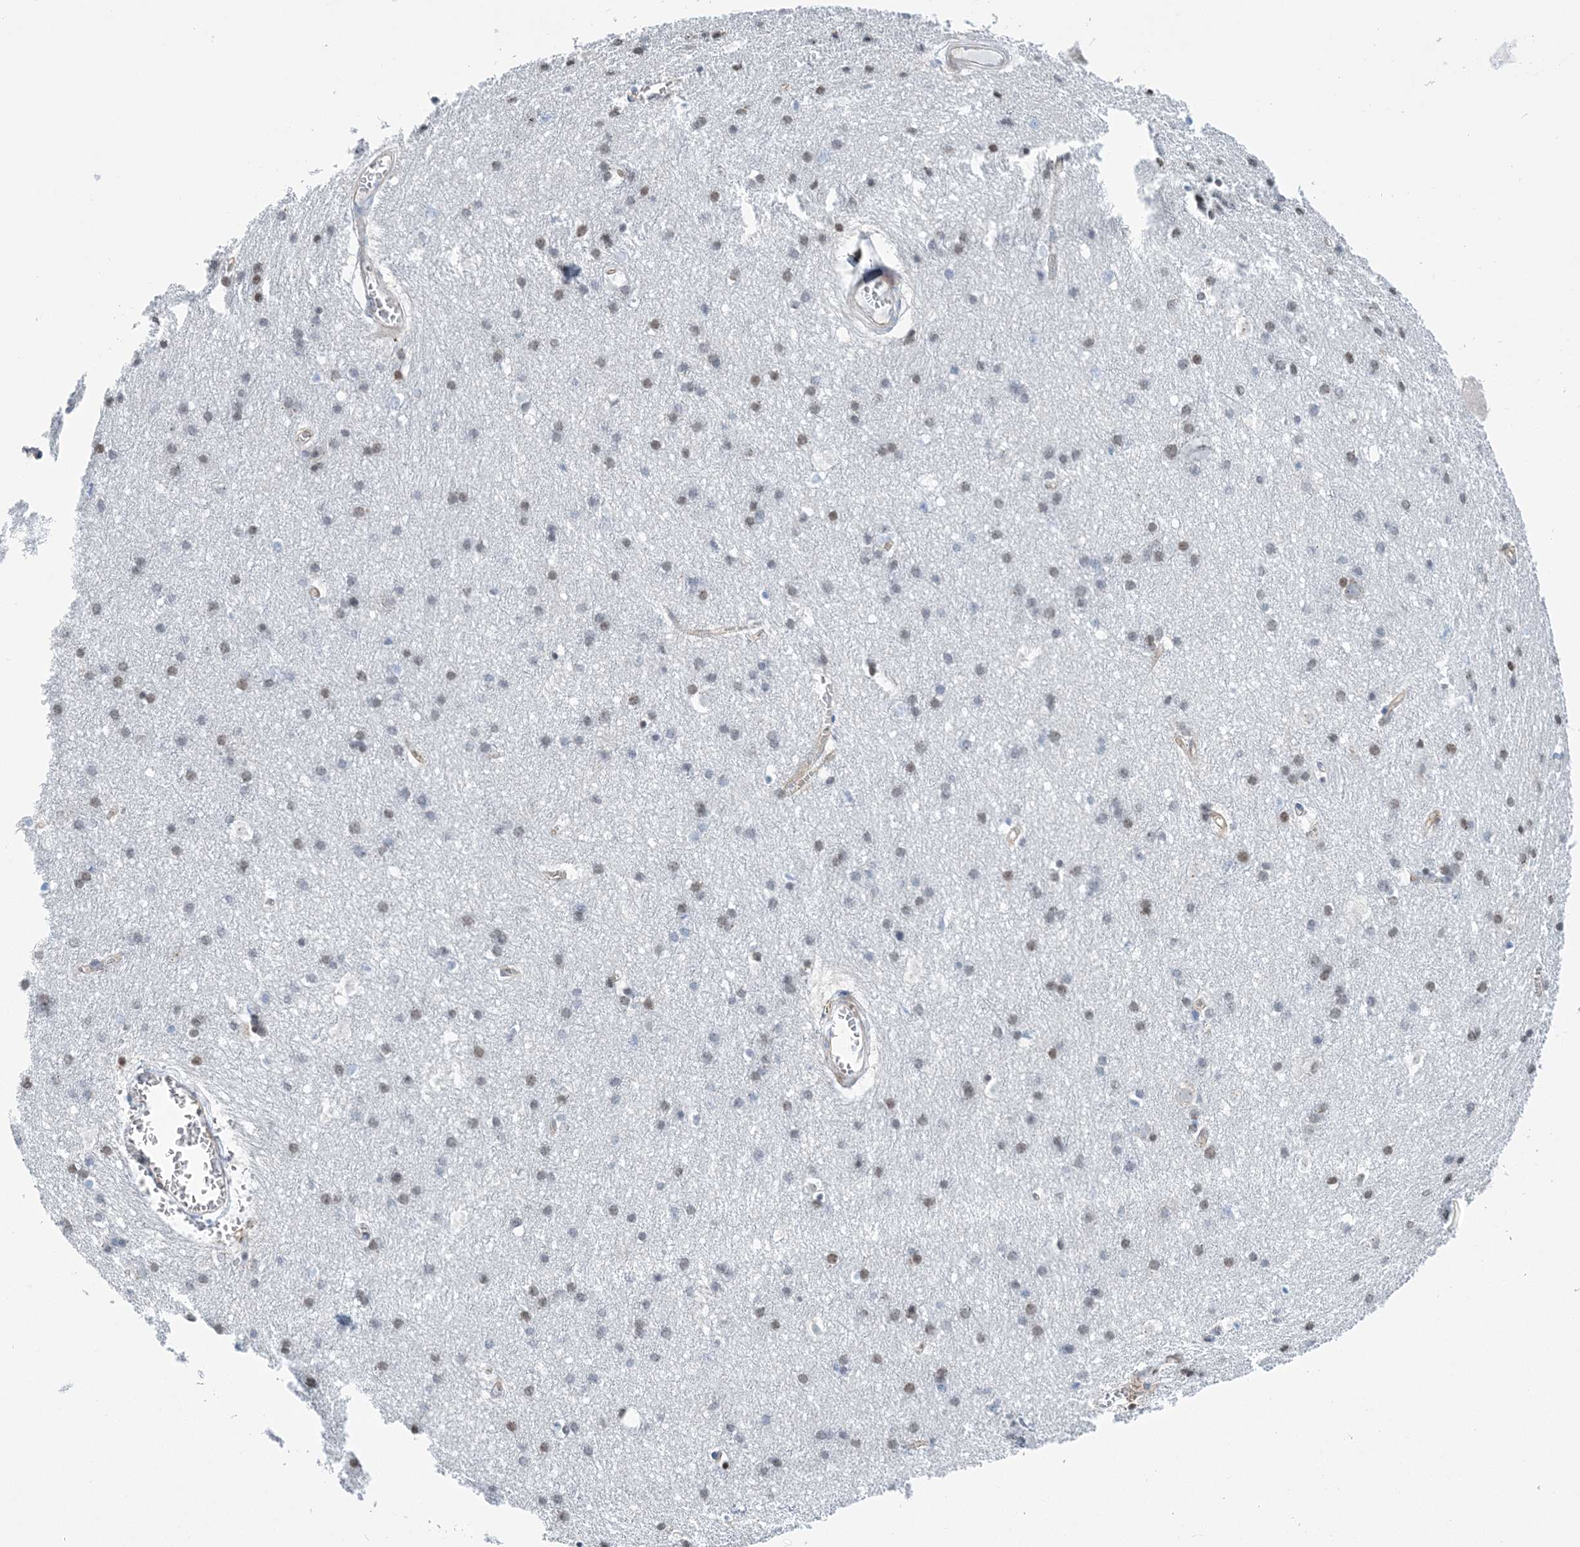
{"staining": {"intensity": "negative", "quantity": "none", "location": "none"}, "tissue": "cerebral cortex", "cell_type": "Endothelial cells", "image_type": "normal", "snomed": [{"axis": "morphology", "description": "Normal tissue, NOS"}, {"axis": "topography", "description": "Cerebral cortex"}], "caption": "Immunohistochemical staining of benign cerebral cortex displays no significant staining in endothelial cells.", "gene": "RAB11FIP5", "patient": {"sex": "male", "age": 54}}